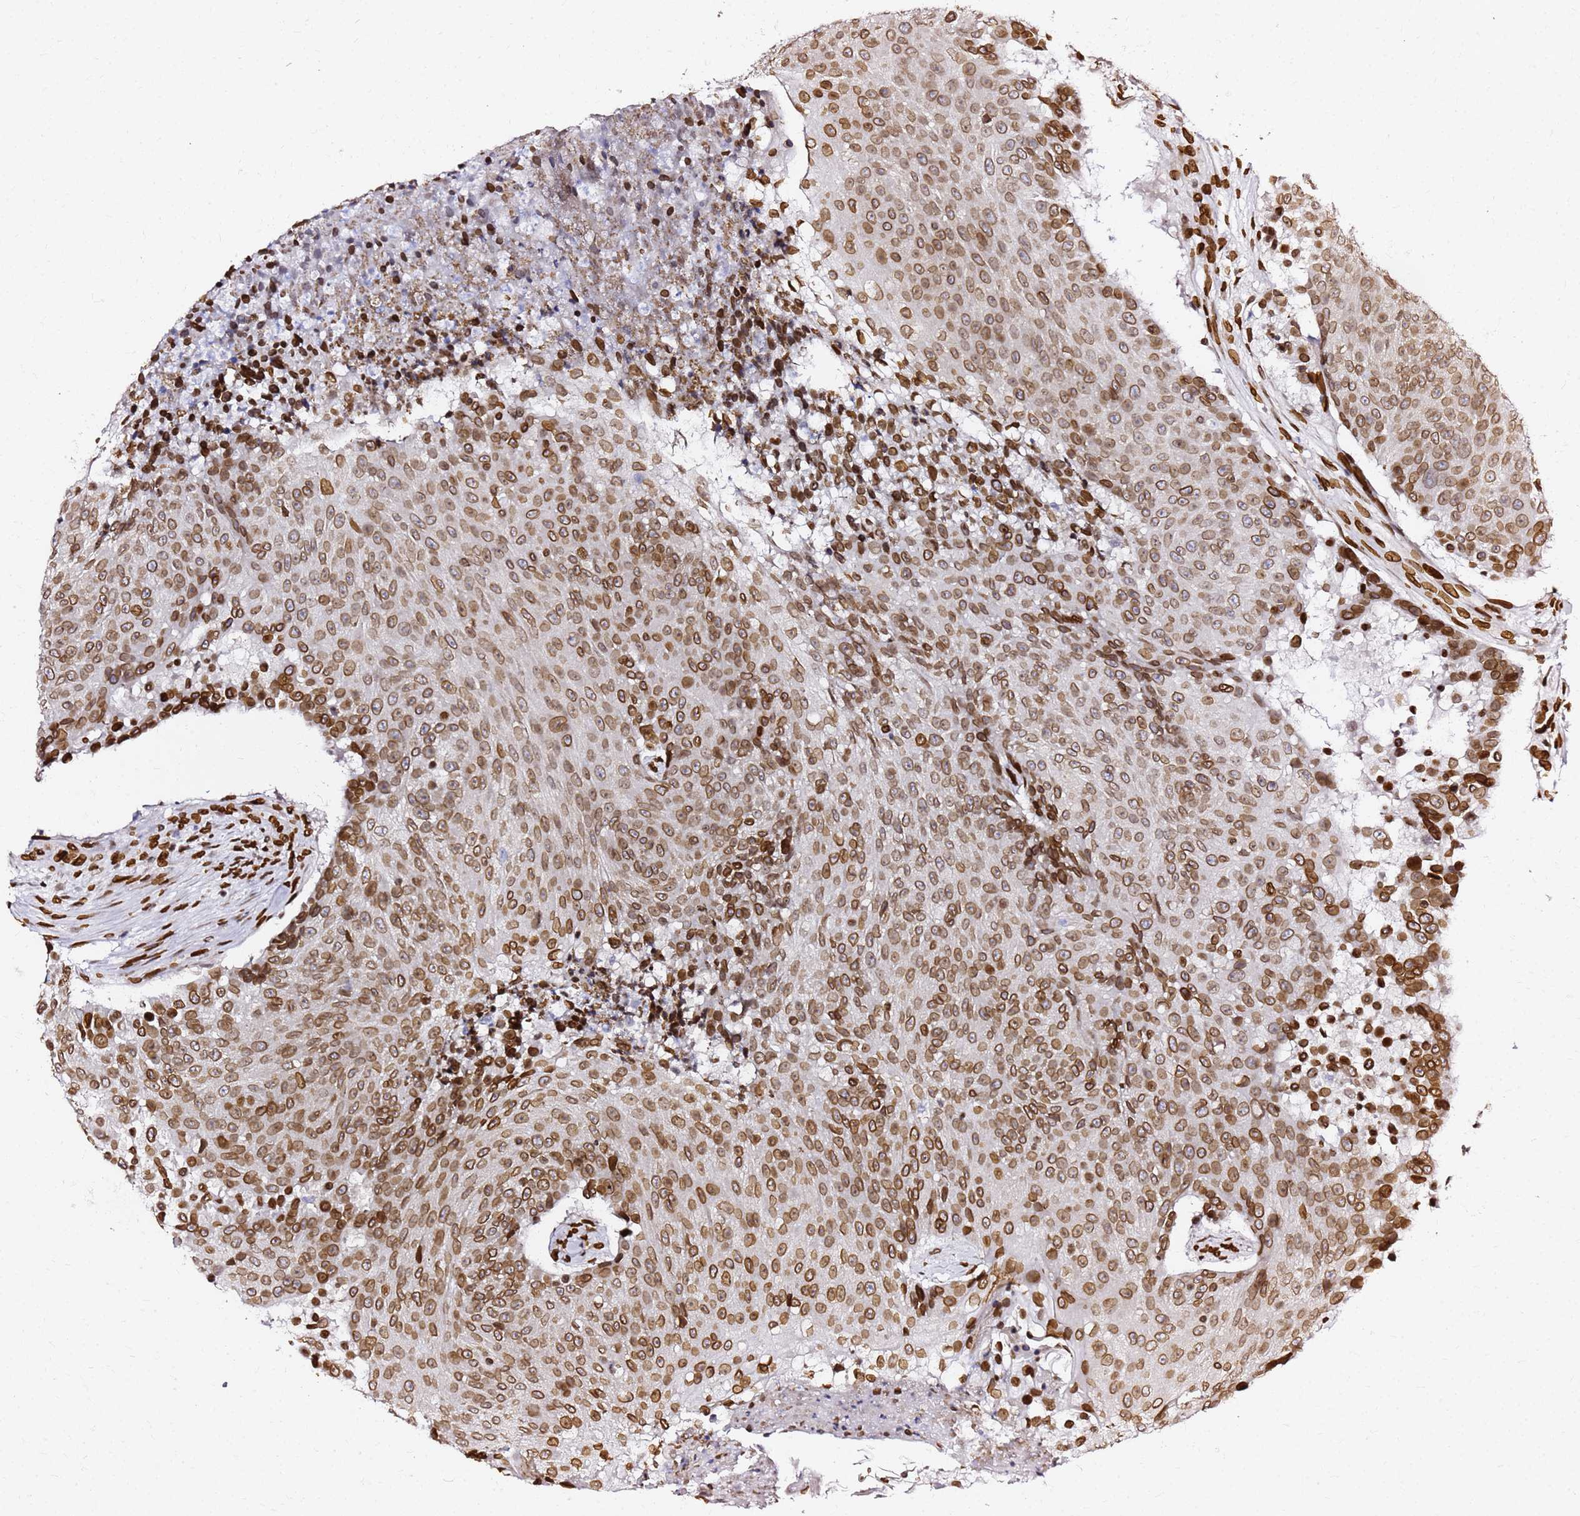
{"staining": {"intensity": "moderate", "quantity": ">75%", "location": "cytoplasmic/membranous,nuclear"}, "tissue": "urothelial cancer", "cell_type": "Tumor cells", "image_type": "cancer", "snomed": [{"axis": "morphology", "description": "Urothelial carcinoma, High grade"}, {"axis": "topography", "description": "Urinary bladder"}], "caption": "Urothelial cancer stained with immunohistochemistry shows moderate cytoplasmic/membranous and nuclear positivity in about >75% of tumor cells.", "gene": "C6orf141", "patient": {"sex": "female", "age": 63}}